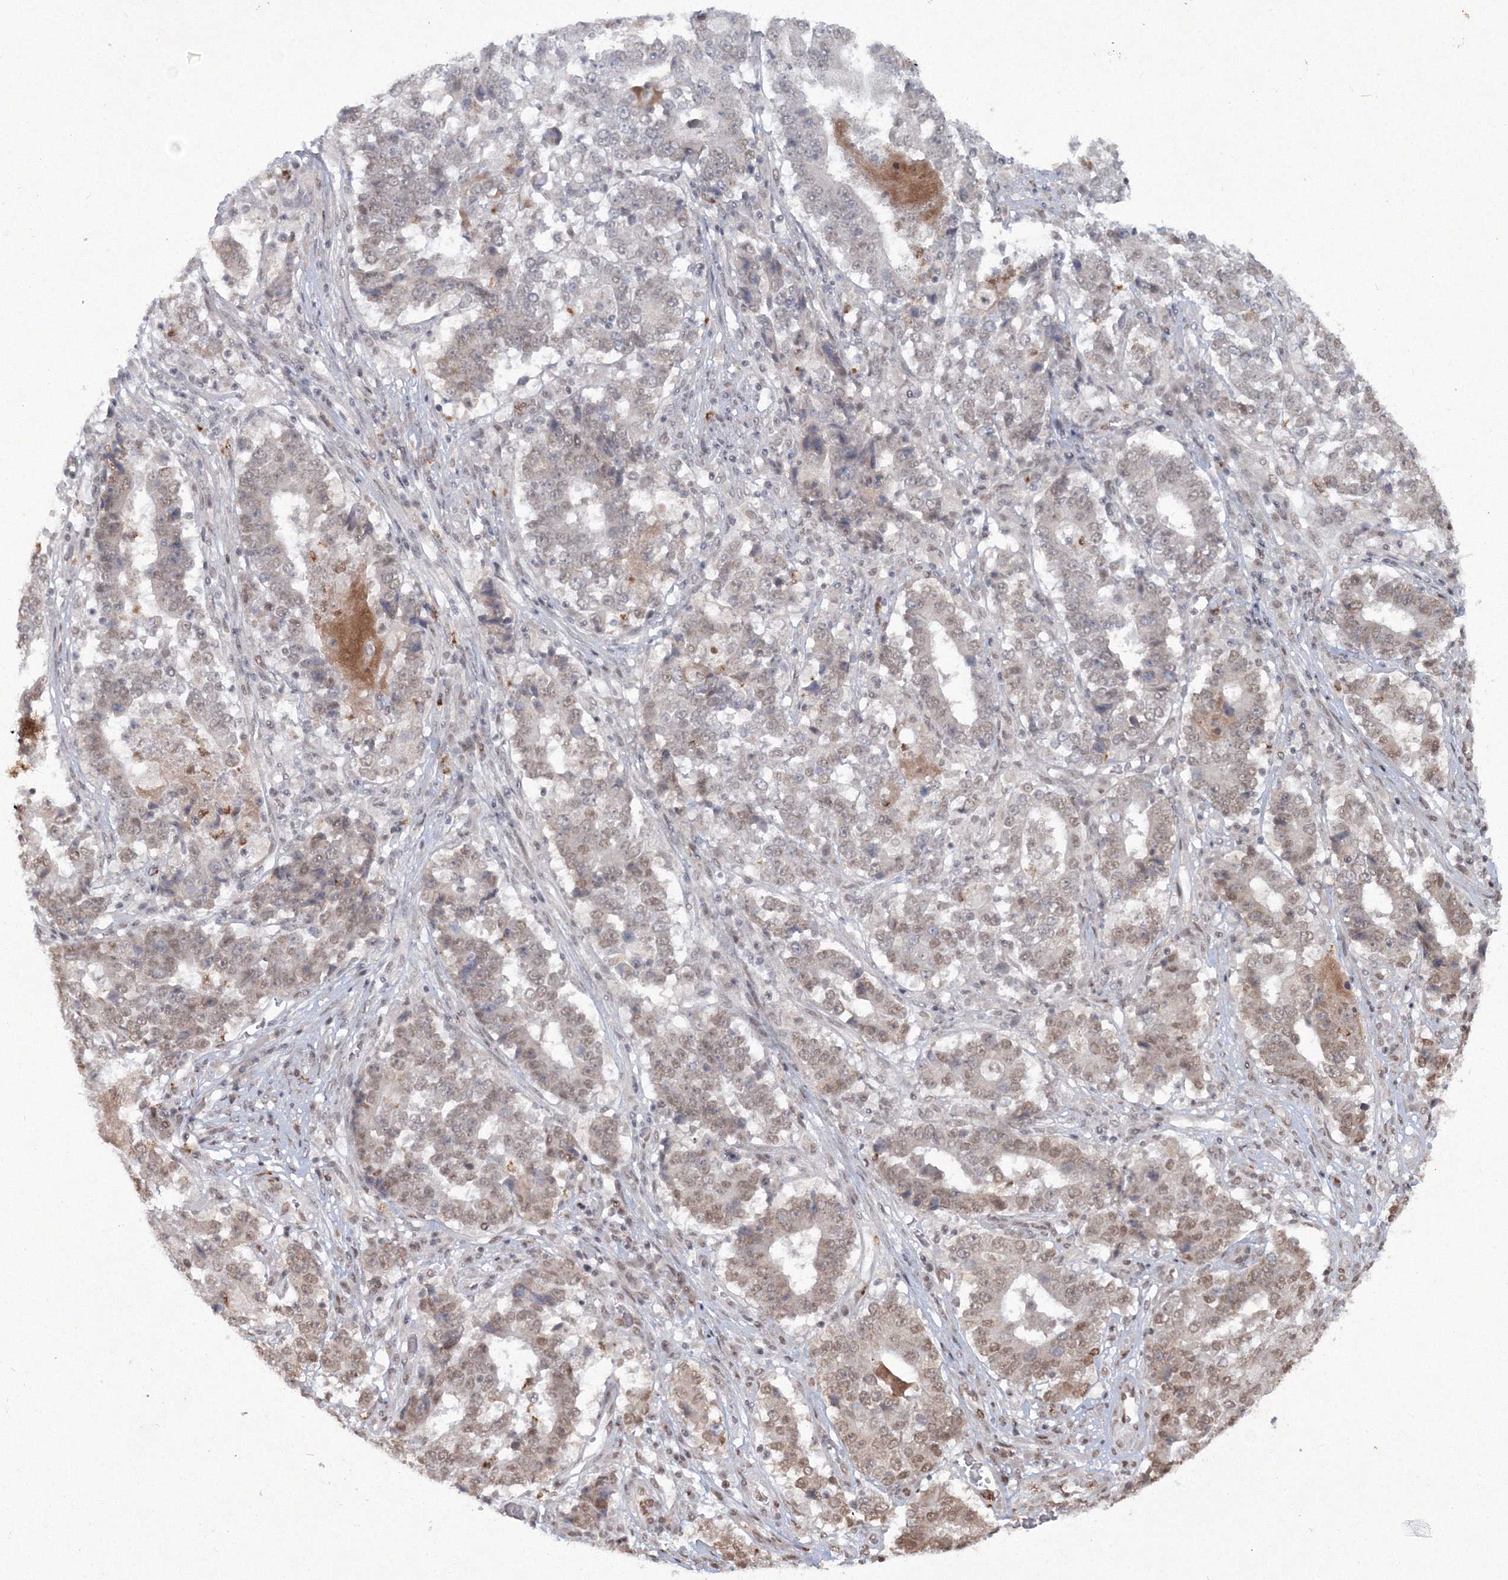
{"staining": {"intensity": "weak", "quantity": "25%-75%", "location": "nuclear"}, "tissue": "stomach cancer", "cell_type": "Tumor cells", "image_type": "cancer", "snomed": [{"axis": "morphology", "description": "Adenocarcinoma, NOS"}, {"axis": "topography", "description": "Stomach"}], "caption": "The immunohistochemical stain labels weak nuclear staining in tumor cells of stomach adenocarcinoma tissue. (IHC, brightfield microscopy, high magnification).", "gene": "C3orf33", "patient": {"sex": "male", "age": 59}}